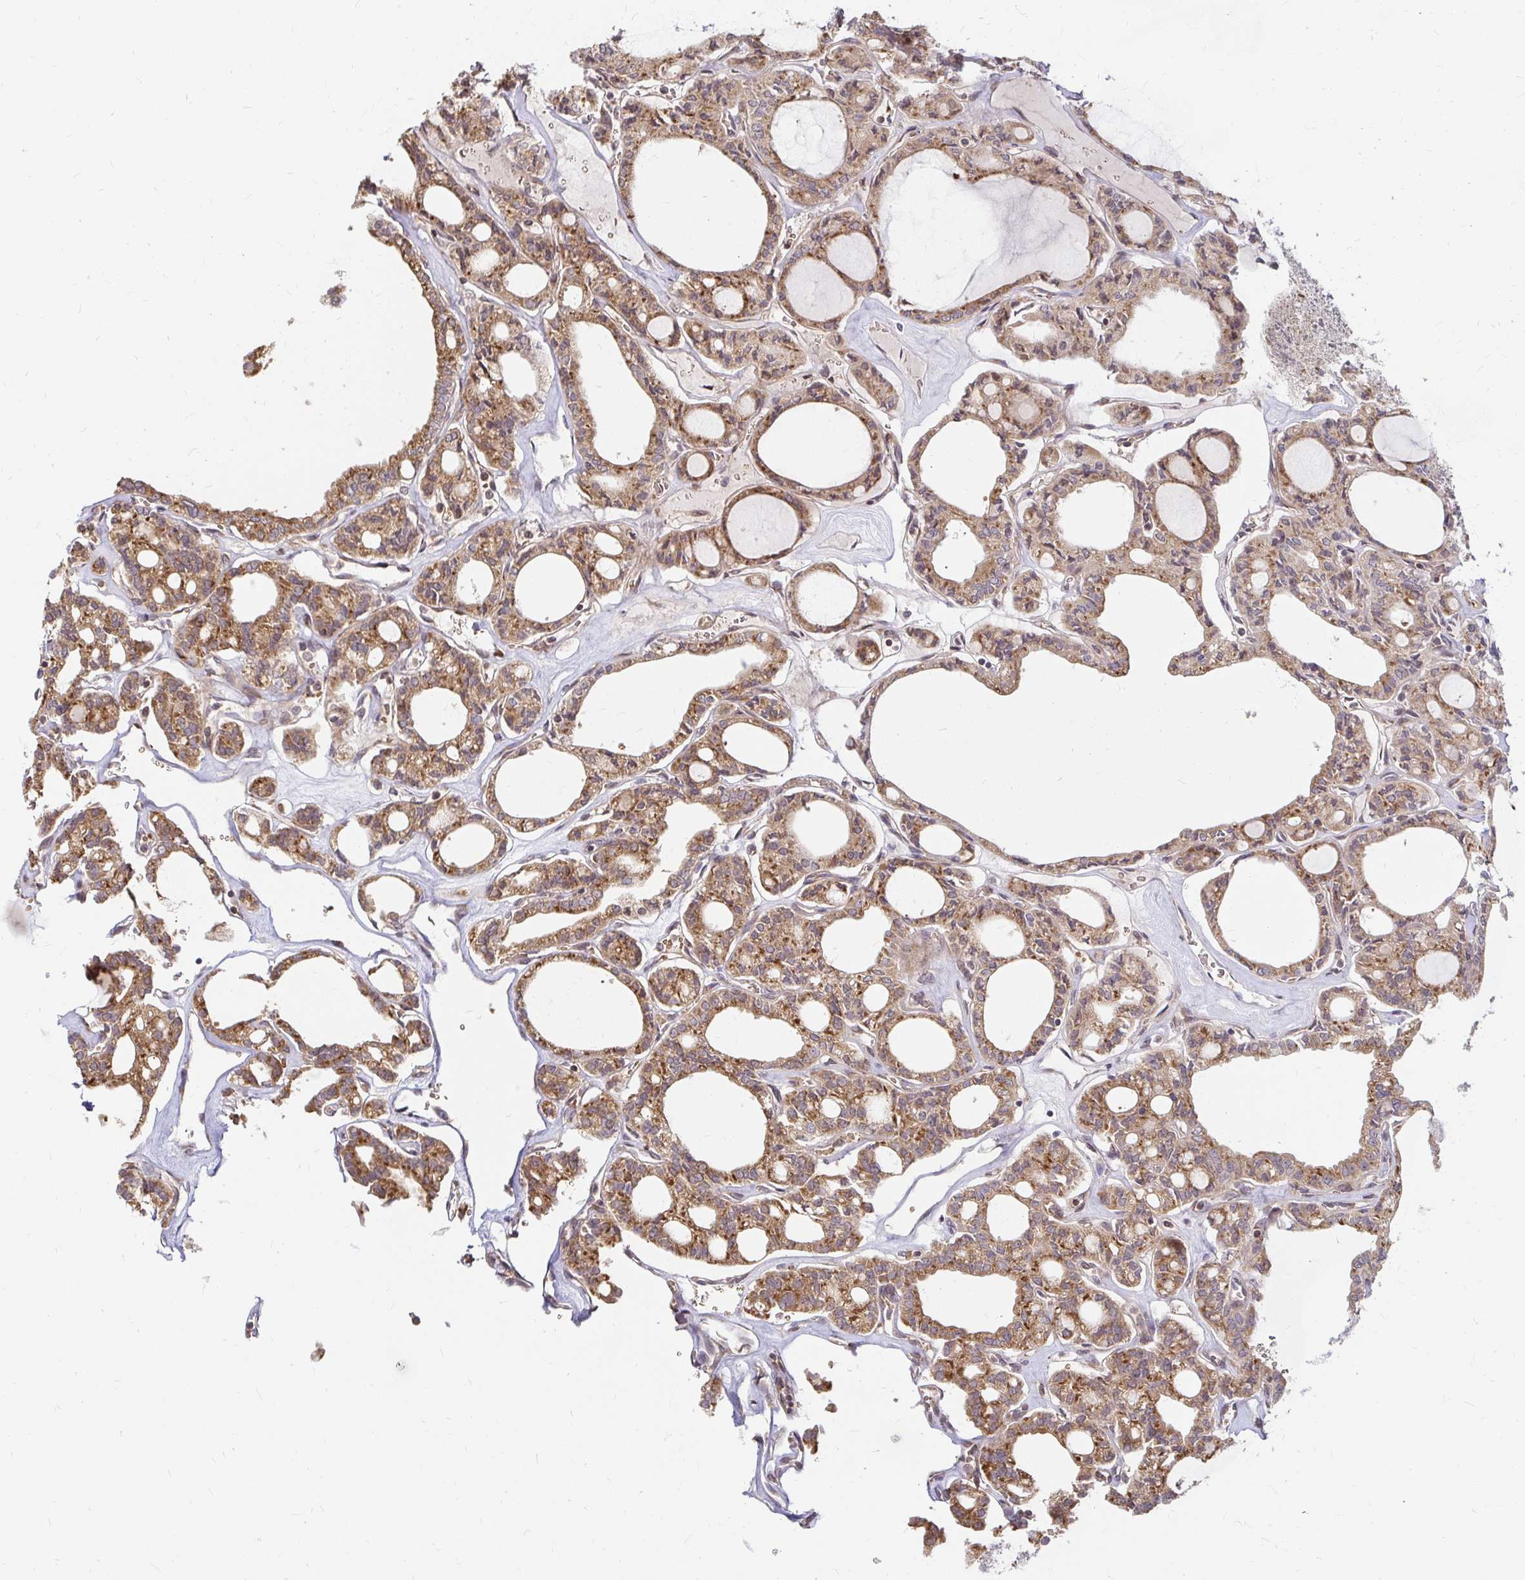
{"staining": {"intensity": "moderate", "quantity": ">75%", "location": "cytoplasmic/membranous"}, "tissue": "thyroid cancer", "cell_type": "Tumor cells", "image_type": "cancer", "snomed": [{"axis": "morphology", "description": "Papillary adenocarcinoma, NOS"}, {"axis": "topography", "description": "Thyroid gland"}], "caption": "This is a photomicrograph of IHC staining of papillary adenocarcinoma (thyroid), which shows moderate positivity in the cytoplasmic/membranous of tumor cells.", "gene": "CAST", "patient": {"sex": "male", "age": 87}}